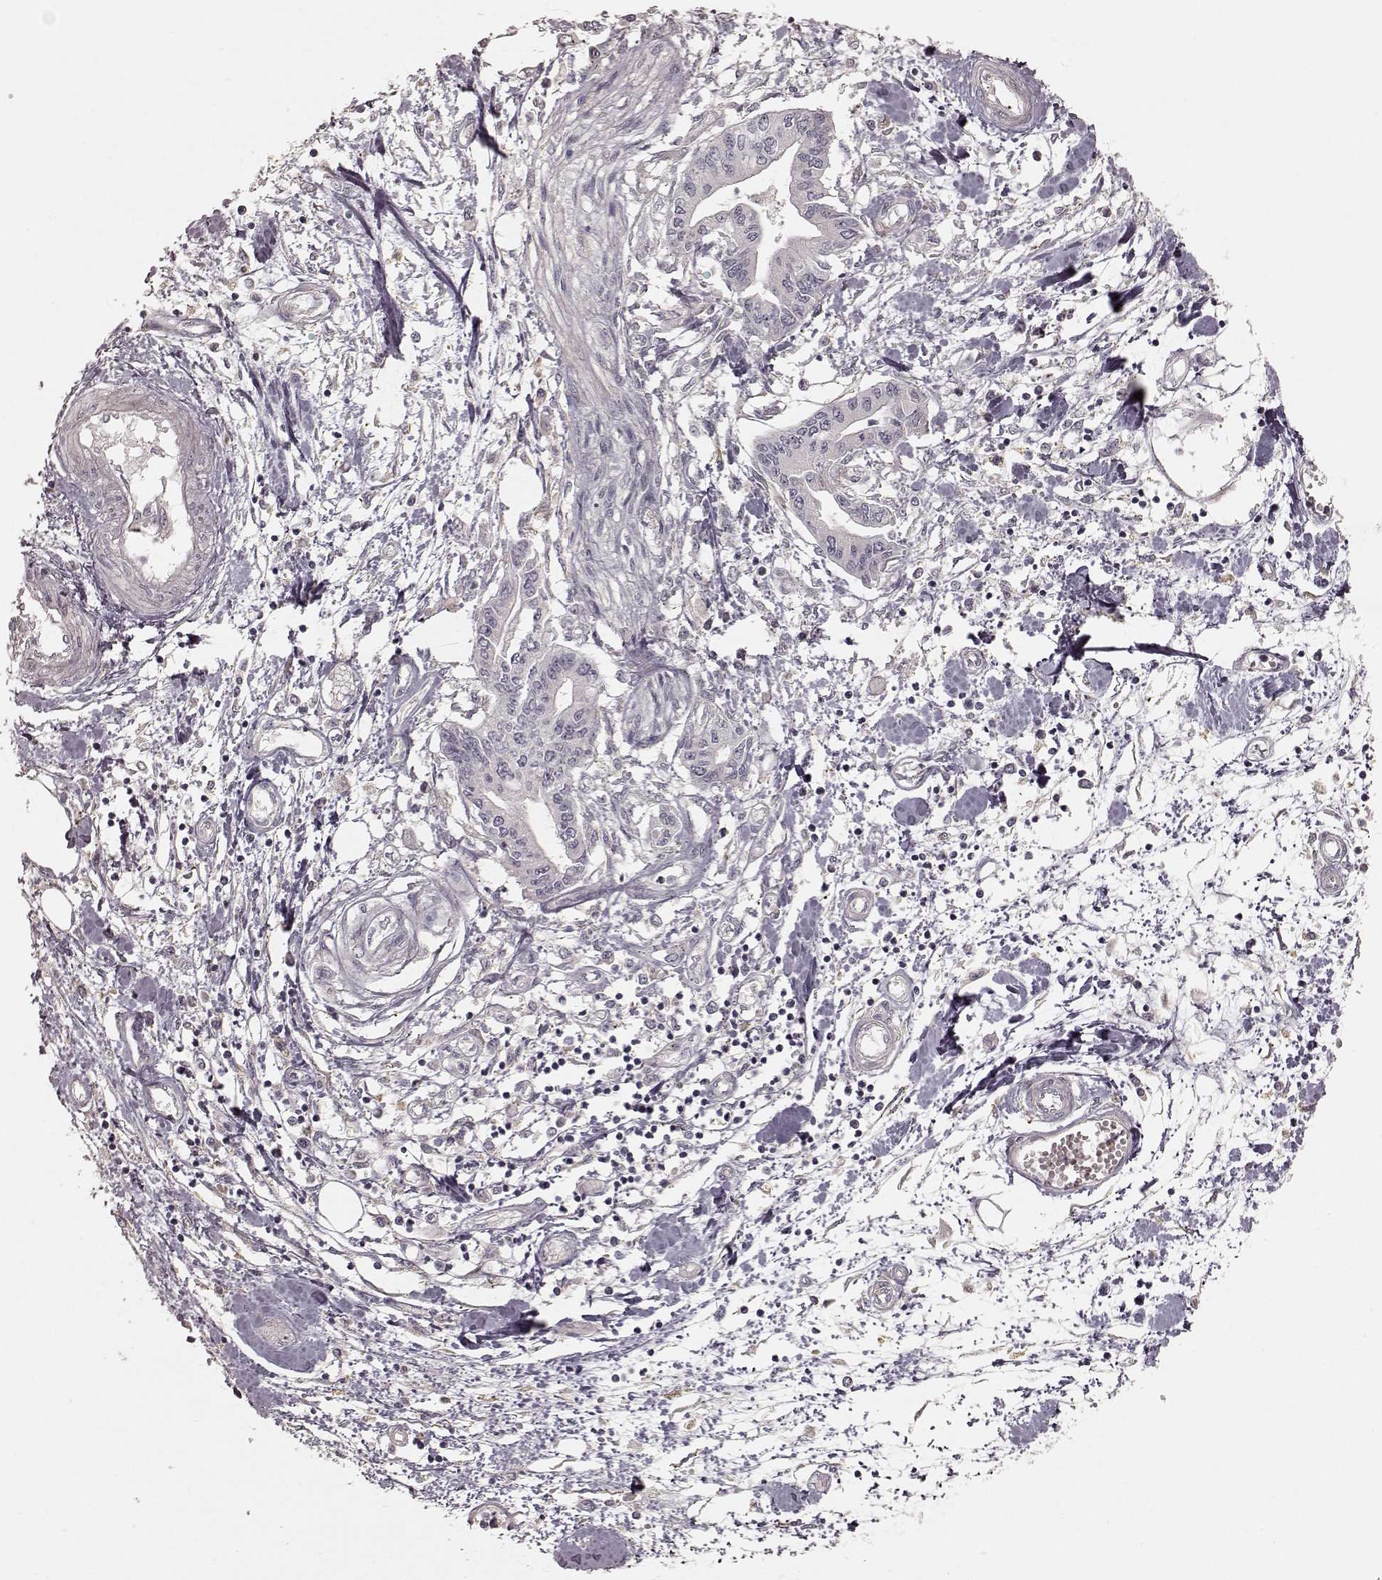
{"staining": {"intensity": "negative", "quantity": "none", "location": "none"}, "tissue": "pancreatic cancer", "cell_type": "Tumor cells", "image_type": "cancer", "snomed": [{"axis": "morphology", "description": "Adenocarcinoma, NOS"}, {"axis": "topography", "description": "Pancreas"}], "caption": "Pancreatic adenocarcinoma was stained to show a protein in brown. There is no significant staining in tumor cells.", "gene": "KCNJ9", "patient": {"sex": "male", "age": 60}}